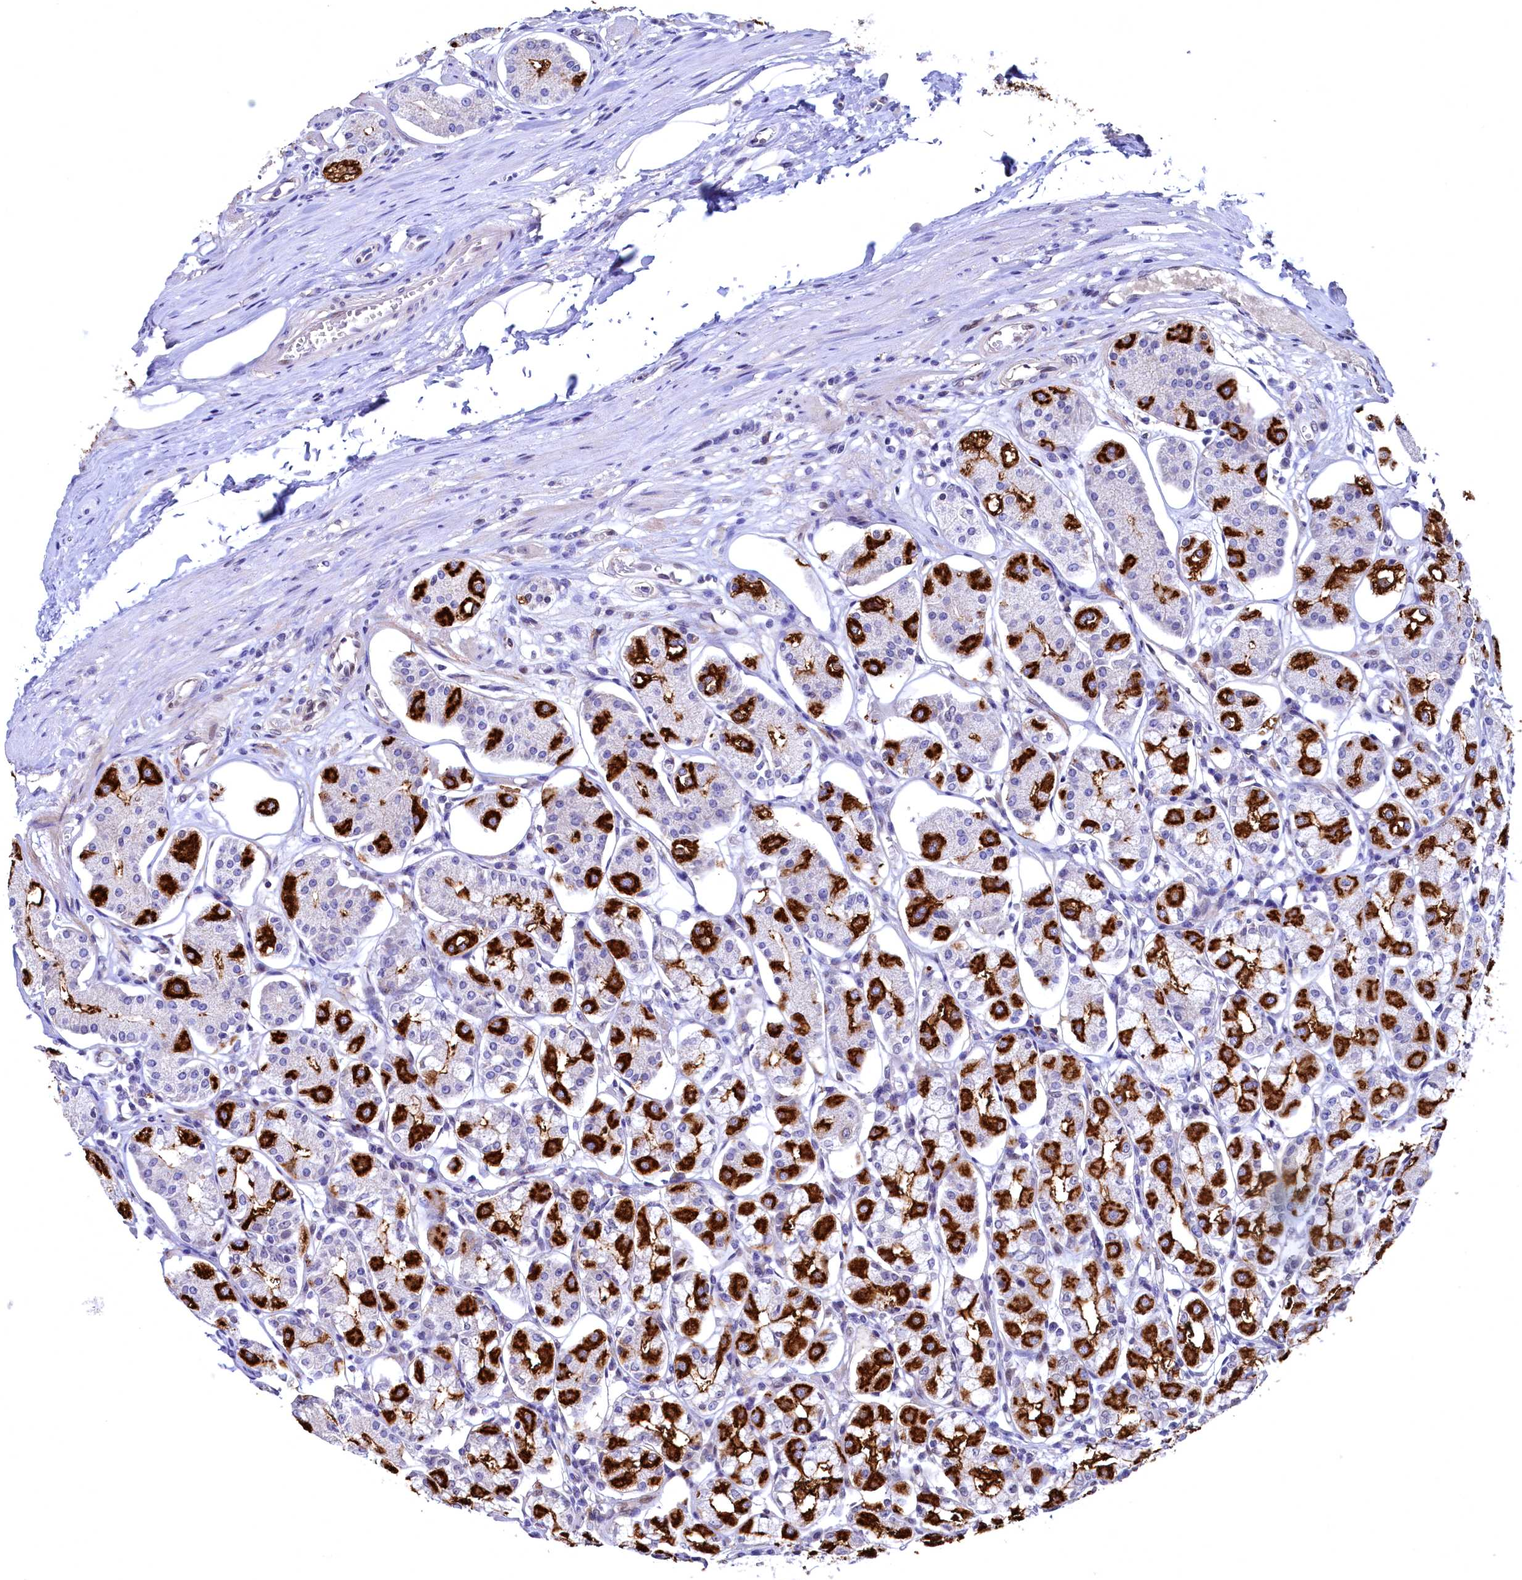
{"staining": {"intensity": "strong", "quantity": "25%-75%", "location": "cytoplasmic/membranous"}, "tissue": "stomach", "cell_type": "Glandular cells", "image_type": "normal", "snomed": [{"axis": "morphology", "description": "Normal tissue, NOS"}, {"axis": "topography", "description": "Stomach, lower"}], "caption": "Protein staining of unremarkable stomach displays strong cytoplasmic/membranous staining in about 25%-75% of glandular cells.", "gene": "FLYWCH2", "patient": {"sex": "female", "age": 56}}